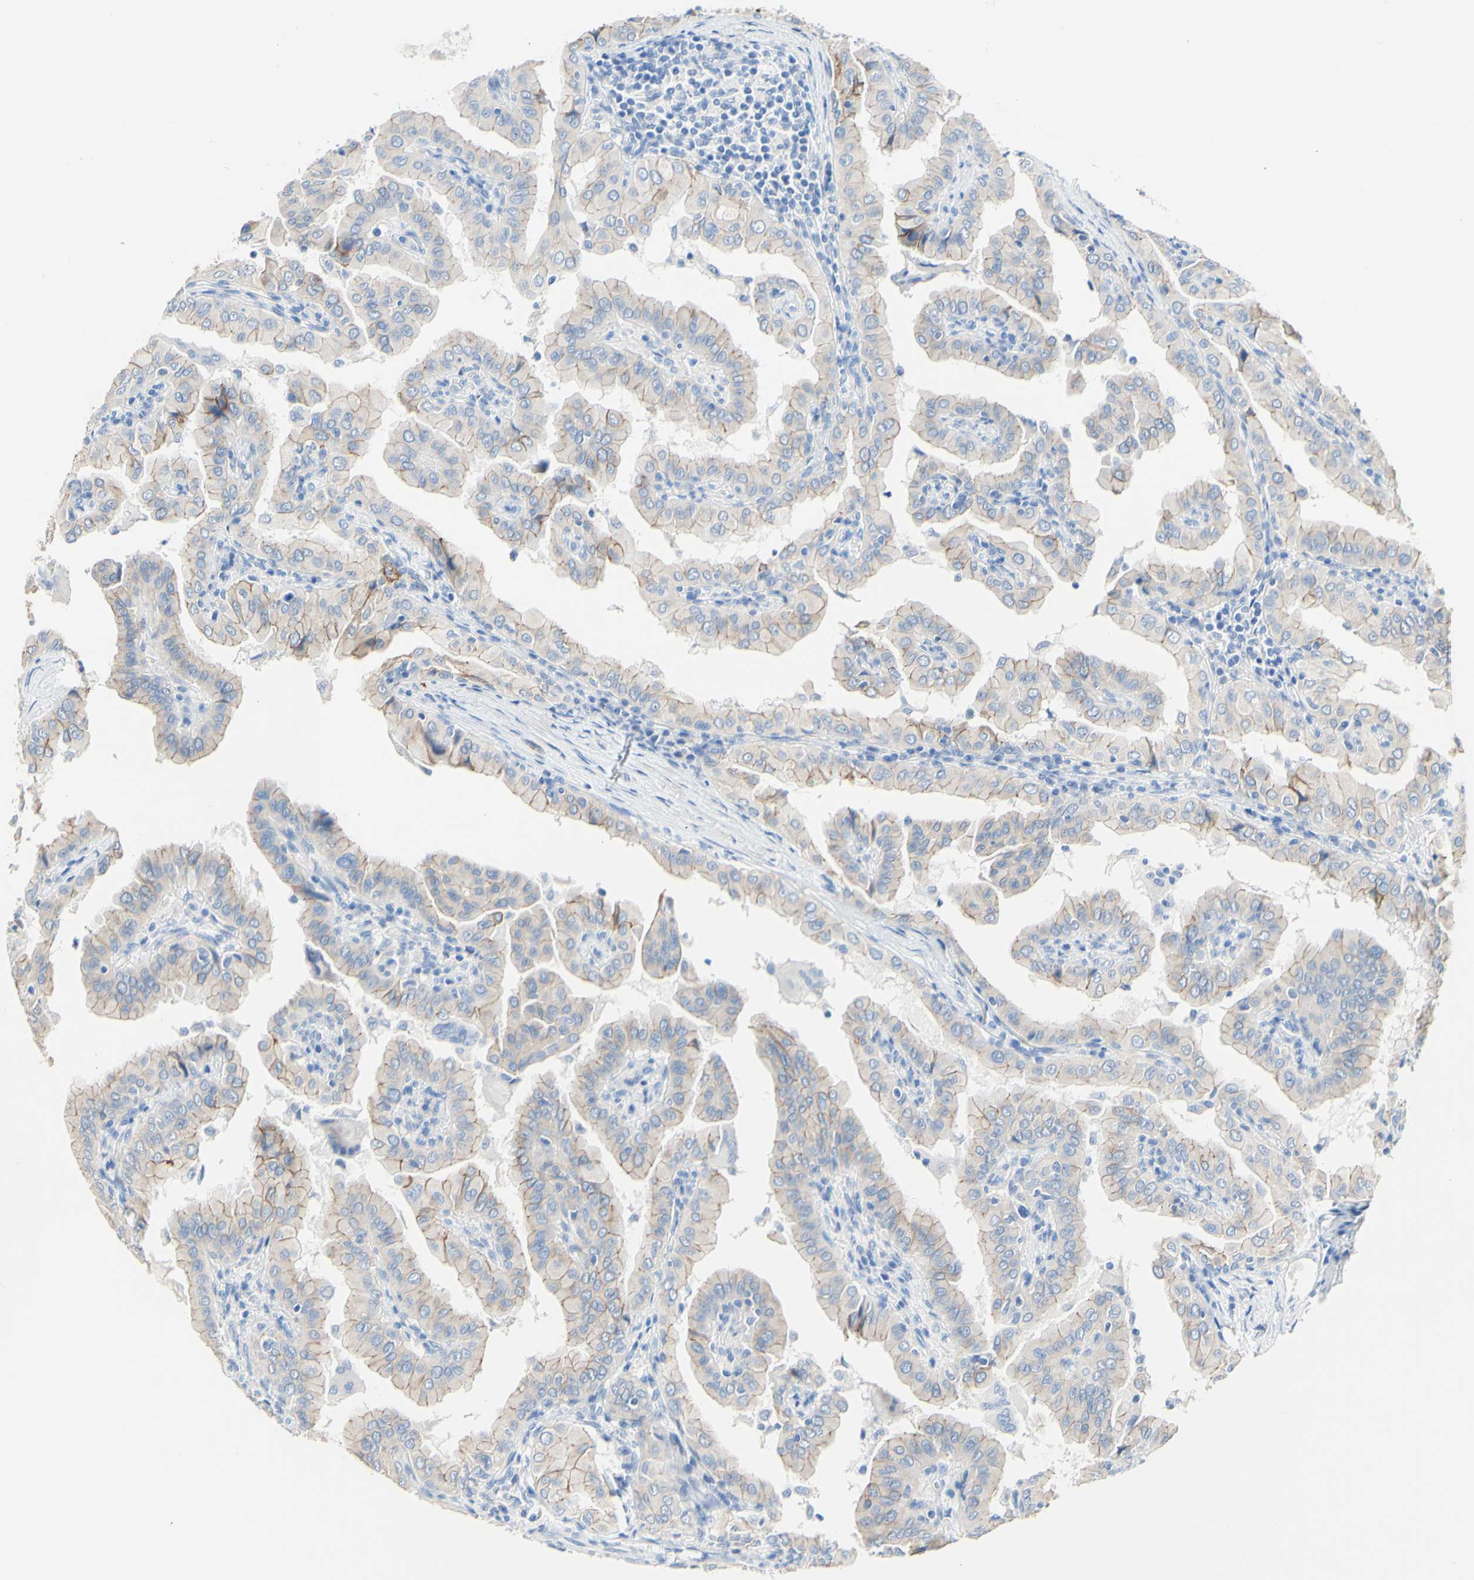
{"staining": {"intensity": "moderate", "quantity": "<25%", "location": "cytoplasmic/membranous"}, "tissue": "thyroid cancer", "cell_type": "Tumor cells", "image_type": "cancer", "snomed": [{"axis": "morphology", "description": "Papillary adenocarcinoma, NOS"}, {"axis": "topography", "description": "Thyroid gland"}], "caption": "Tumor cells exhibit low levels of moderate cytoplasmic/membranous staining in about <25% of cells in human thyroid papillary adenocarcinoma.", "gene": "DSC2", "patient": {"sex": "male", "age": 33}}